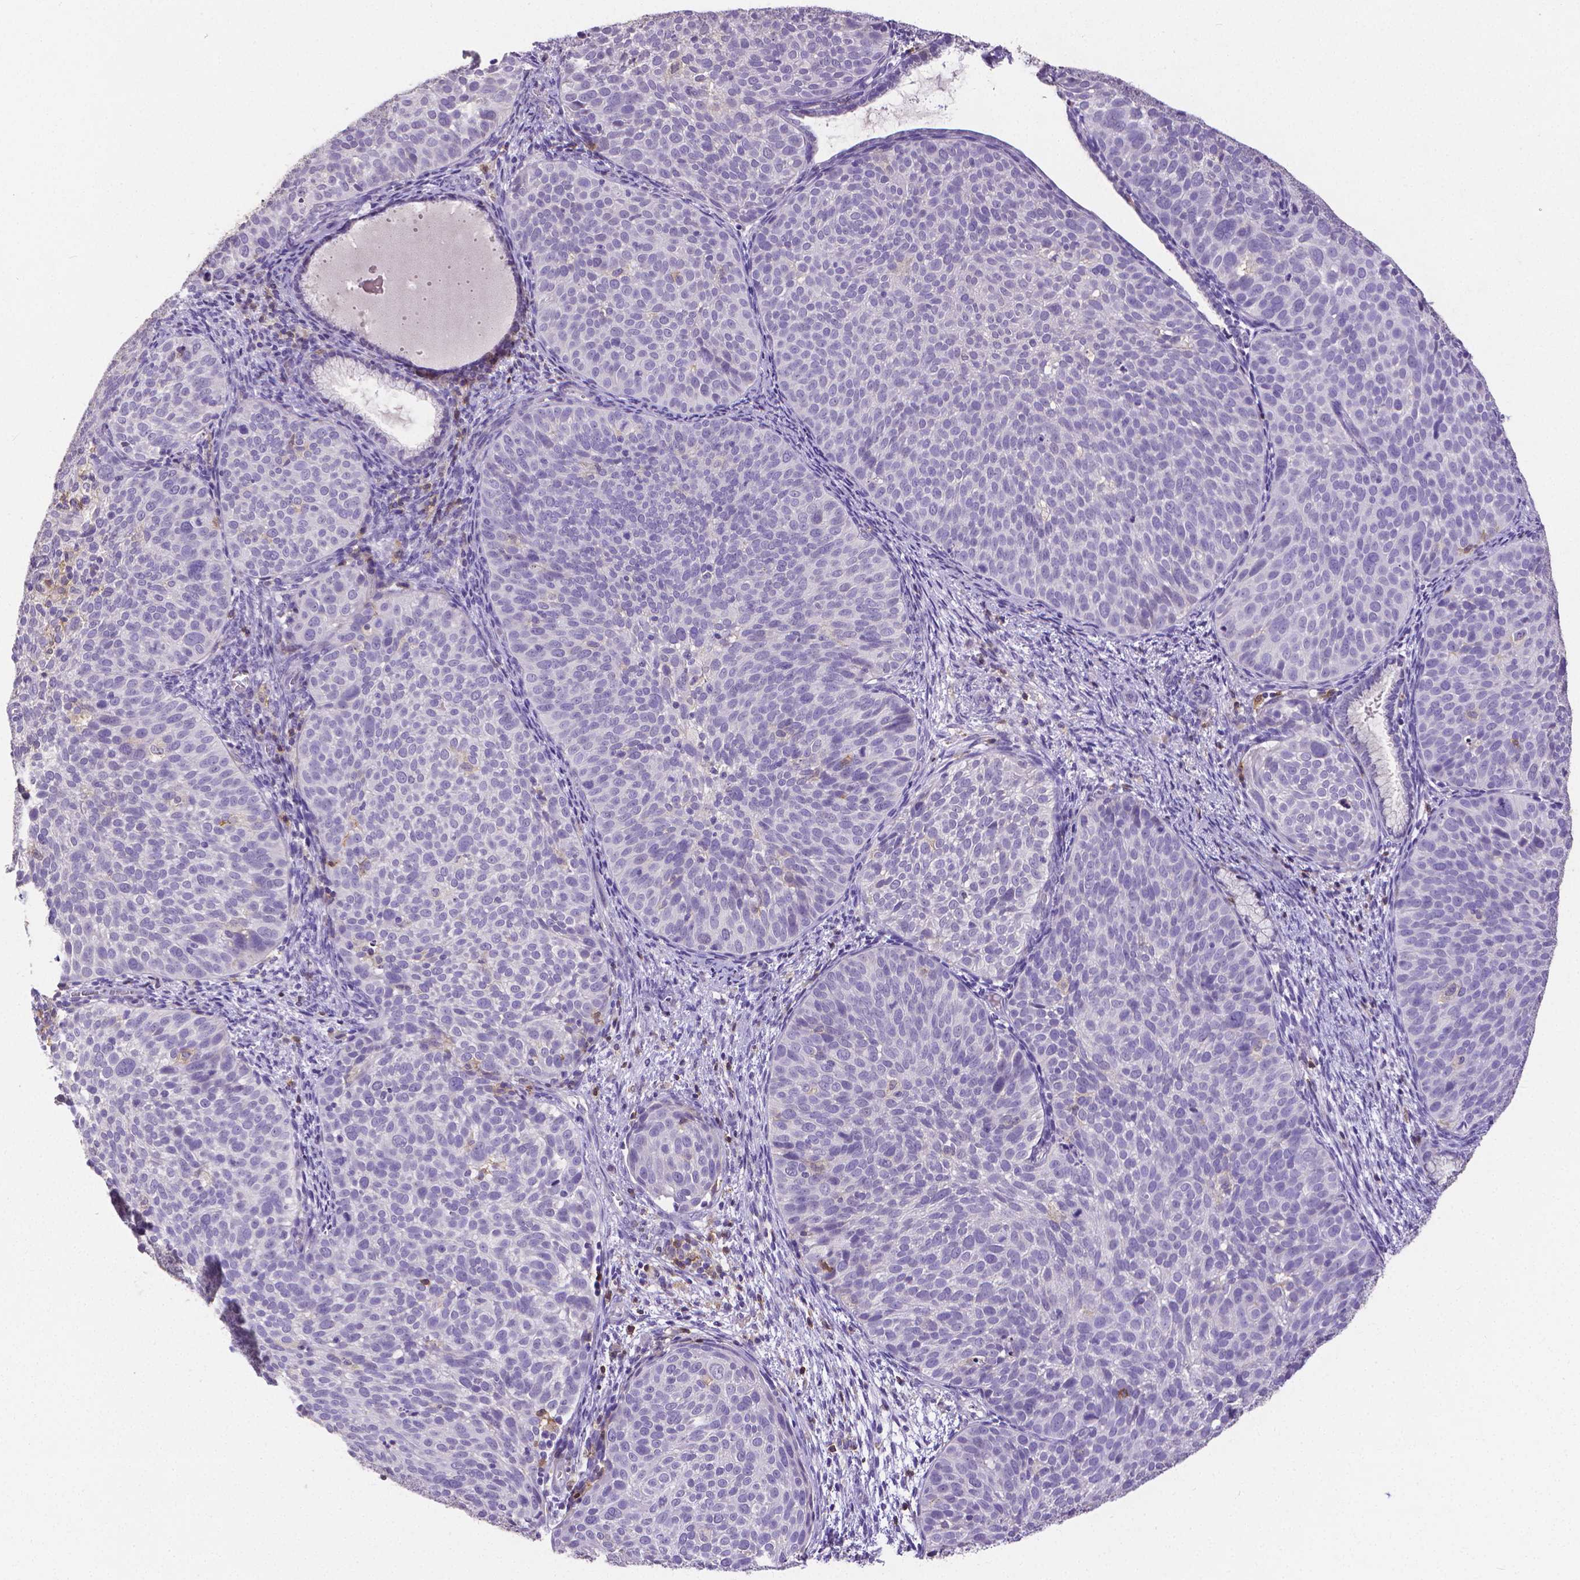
{"staining": {"intensity": "negative", "quantity": "none", "location": "none"}, "tissue": "cervical cancer", "cell_type": "Tumor cells", "image_type": "cancer", "snomed": [{"axis": "morphology", "description": "Squamous cell carcinoma, NOS"}, {"axis": "topography", "description": "Cervix"}], "caption": "Protein analysis of cervical cancer shows no significant positivity in tumor cells.", "gene": "CD4", "patient": {"sex": "female", "age": 39}}